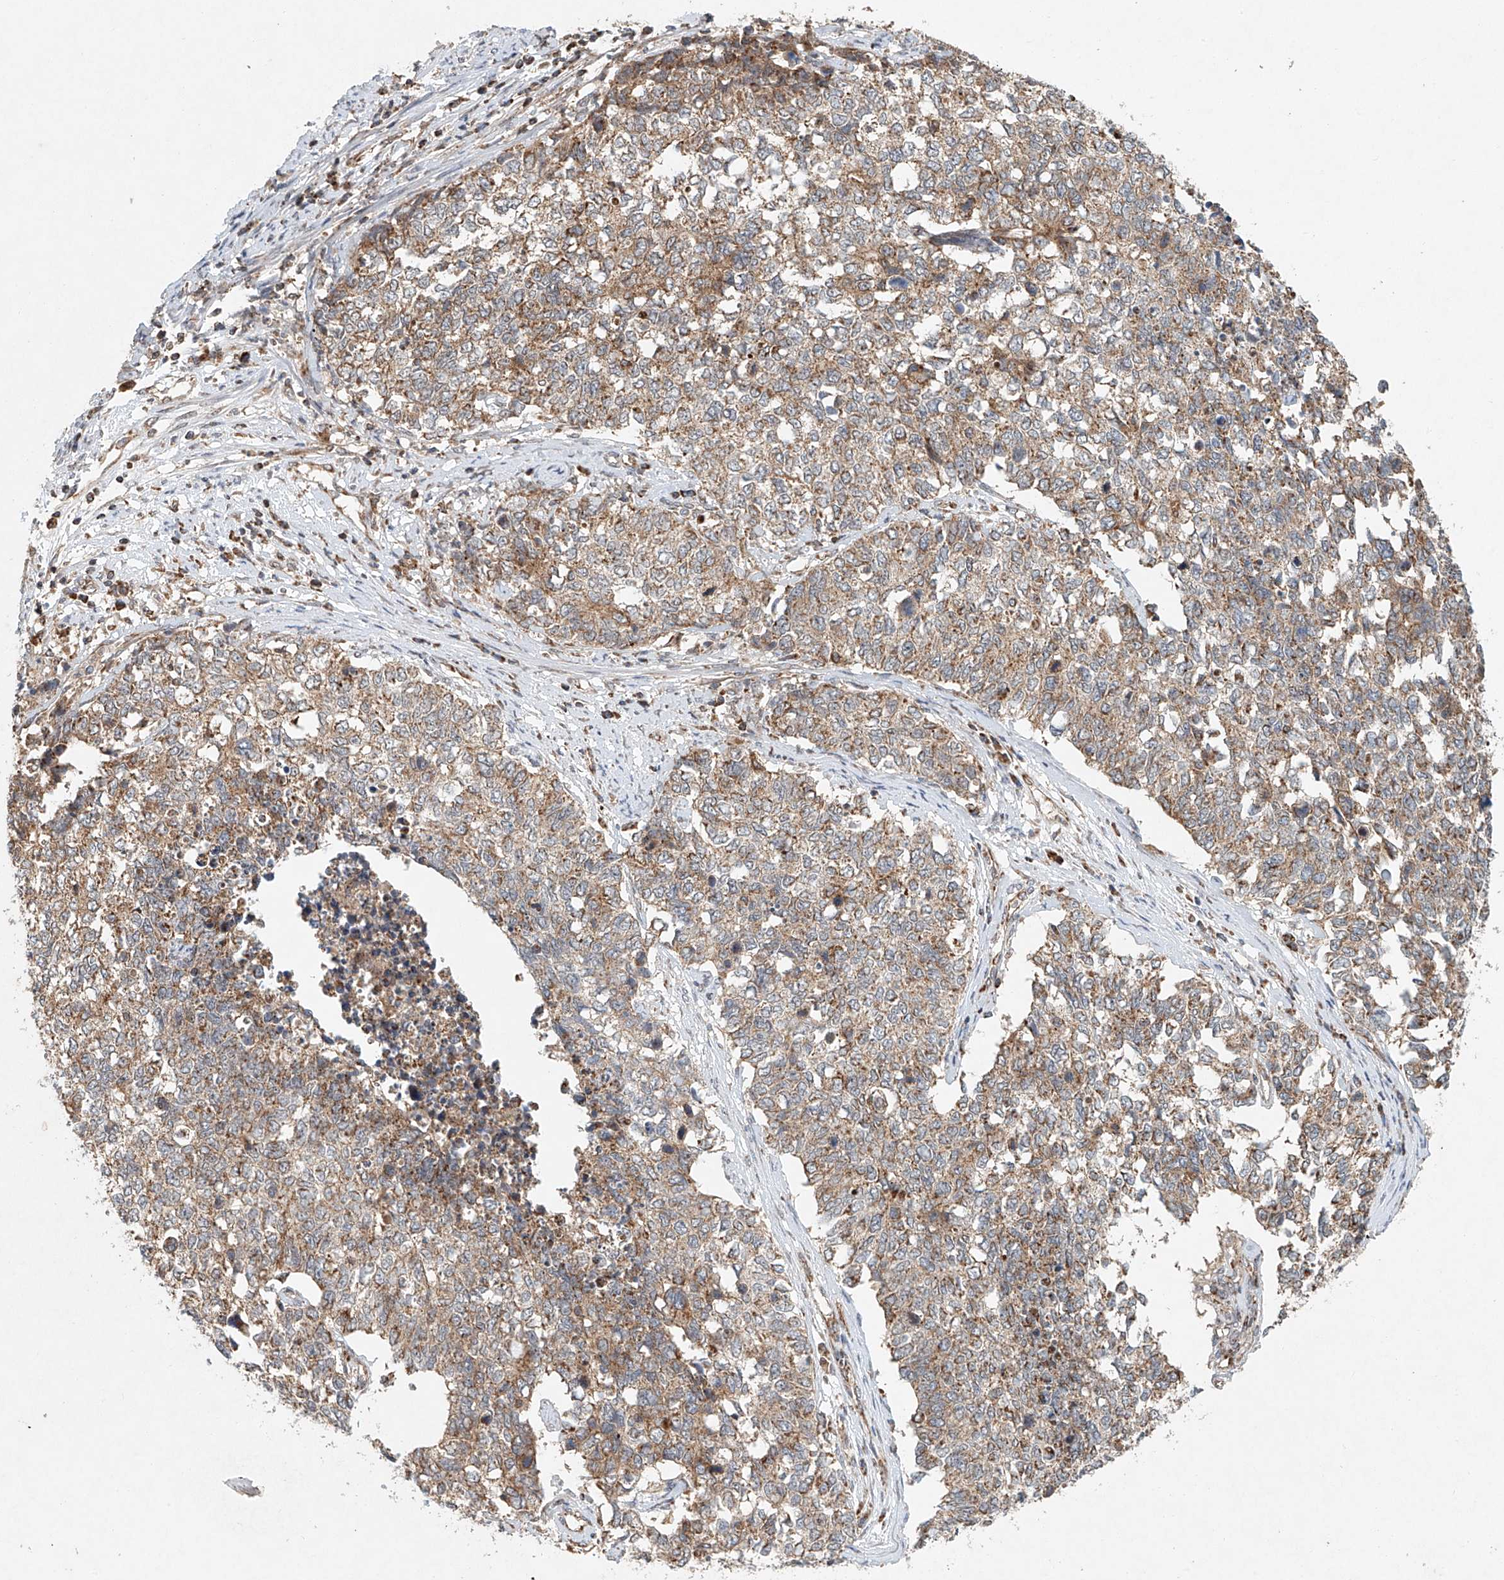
{"staining": {"intensity": "weak", "quantity": ">75%", "location": "cytoplasmic/membranous"}, "tissue": "cervical cancer", "cell_type": "Tumor cells", "image_type": "cancer", "snomed": [{"axis": "morphology", "description": "Squamous cell carcinoma, NOS"}, {"axis": "topography", "description": "Cervix"}], "caption": "Immunohistochemistry (DAB (3,3'-diaminobenzidine)) staining of cervical squamous cell carcinoma displays weak cytoplasmic/membranous protein expression in approximately >75% of tumor cells.", "gene": "DCAF11", "patient": {"sex": "female", "age": 63}}